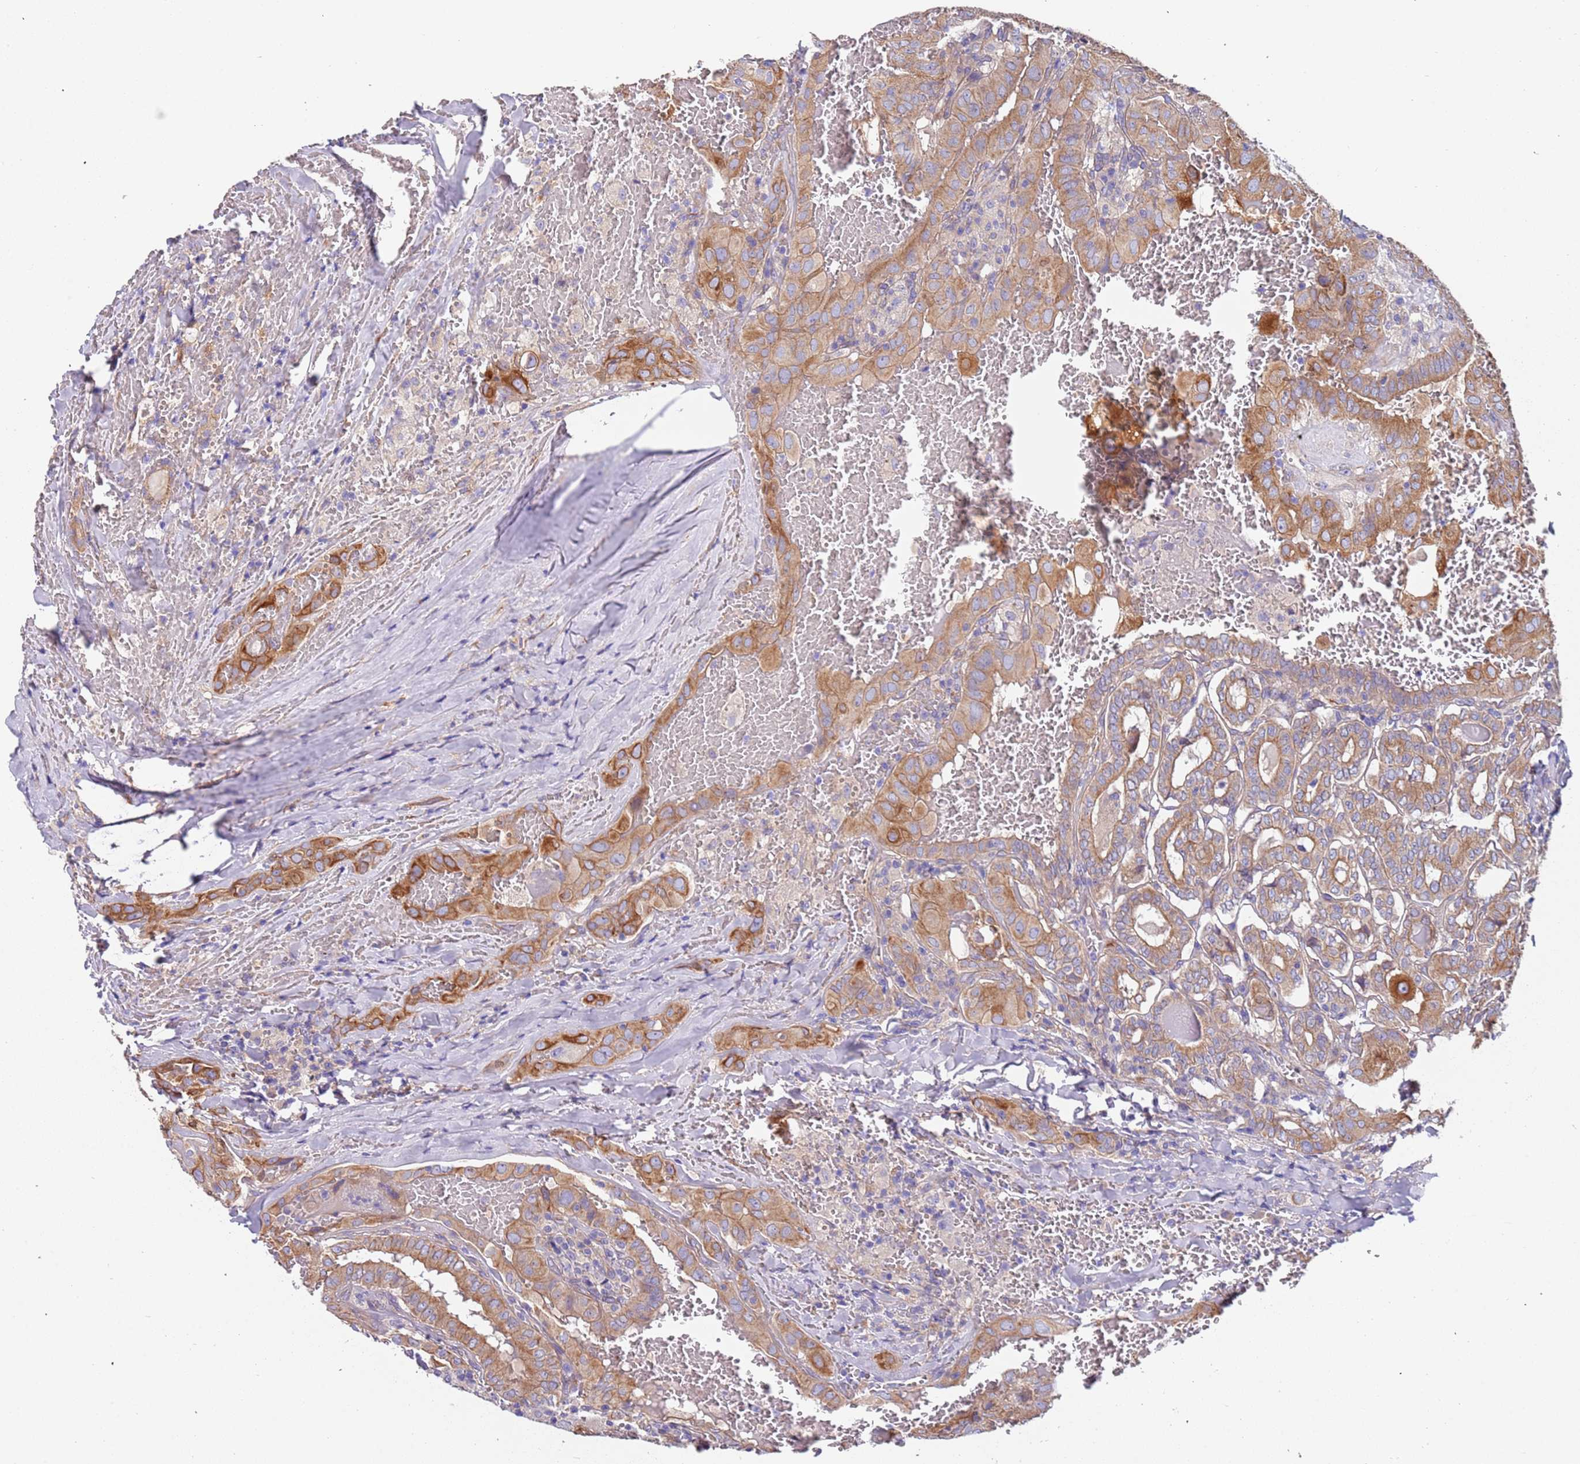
{"staining": {"intensity": "moderate", "quantity": ">75%", "location": "cytoplasmic/membranous"}, "tissue": "thyroid cancer", "cell_type": "Tumor cells", "image_type": "cancer", "snomed": [{"axis": "morphology", "description": "Papillary adenocarcinoma, NOS"}, {"axis": "topography", "description": "Thyroid gland"}], "caption": "Immunohistochemical staining of human thyroid cancer reveals medium levels of moderate cytoplasmic/membranous protein staining in approximately >75% of tumor cells. Immunohistochemistry stains the protein of interest in brown and the nuclei are stained blue.", "gene": "LAMB4", "patient": {"sex": "female", "age": 72}}